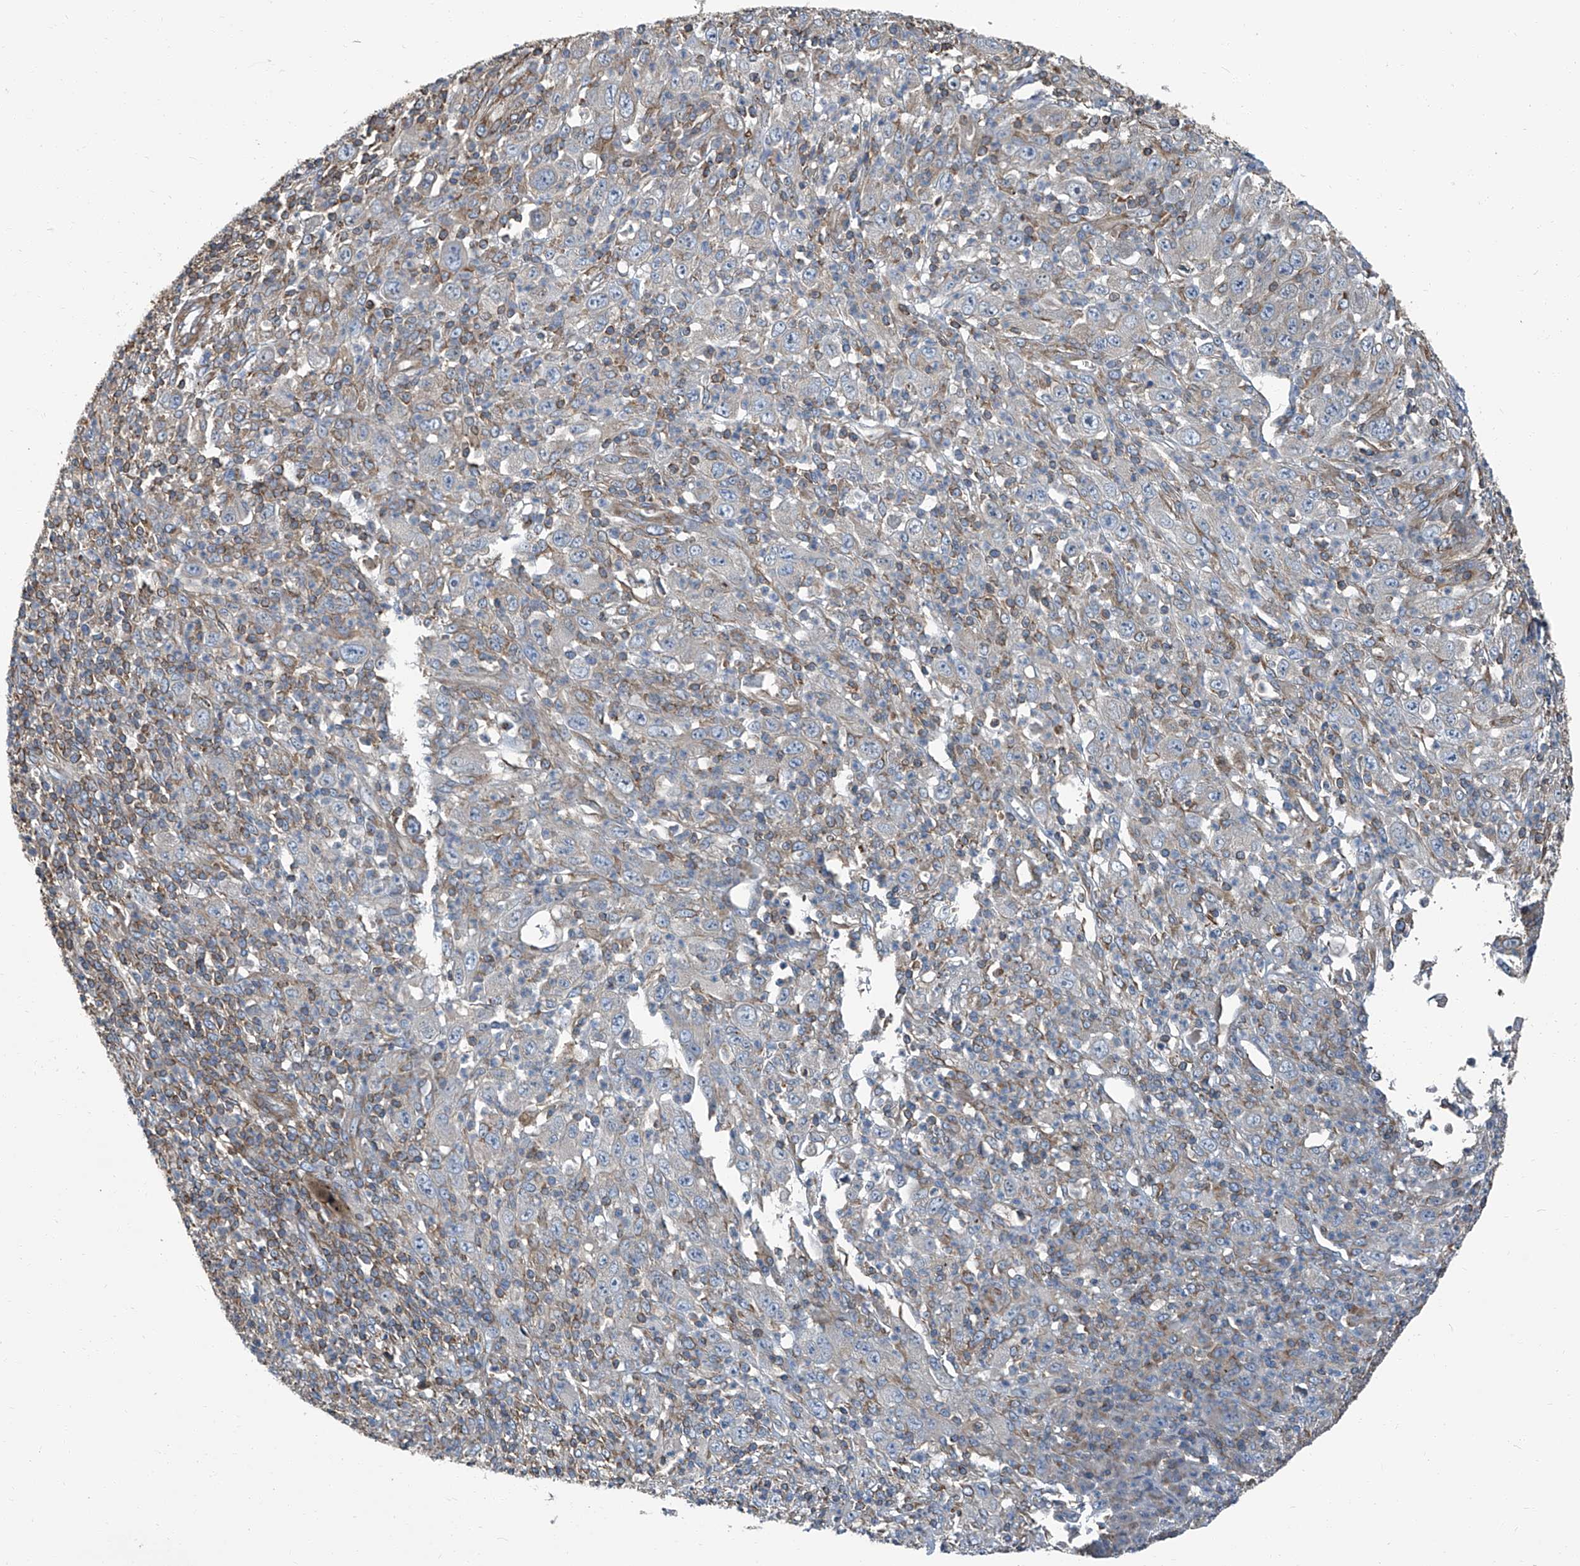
{"staining": {"intensity": "negative", "quantity": "none", "location": "none"}, "tissue": "melanoma", "cell_type": "Tumor cells", "image_type": "cancer", "snomed": [{"axis": "morphology", "description": "Malignant melanoma, Metastatic site"}, {"axis": "topography", "description": "Skin"}], "caption": "A photomicrograph of human melanoma is negative for staining in tumor cells.", "gene": "SEPTIN7", "patient": {"sex": "female", "age": 56}}